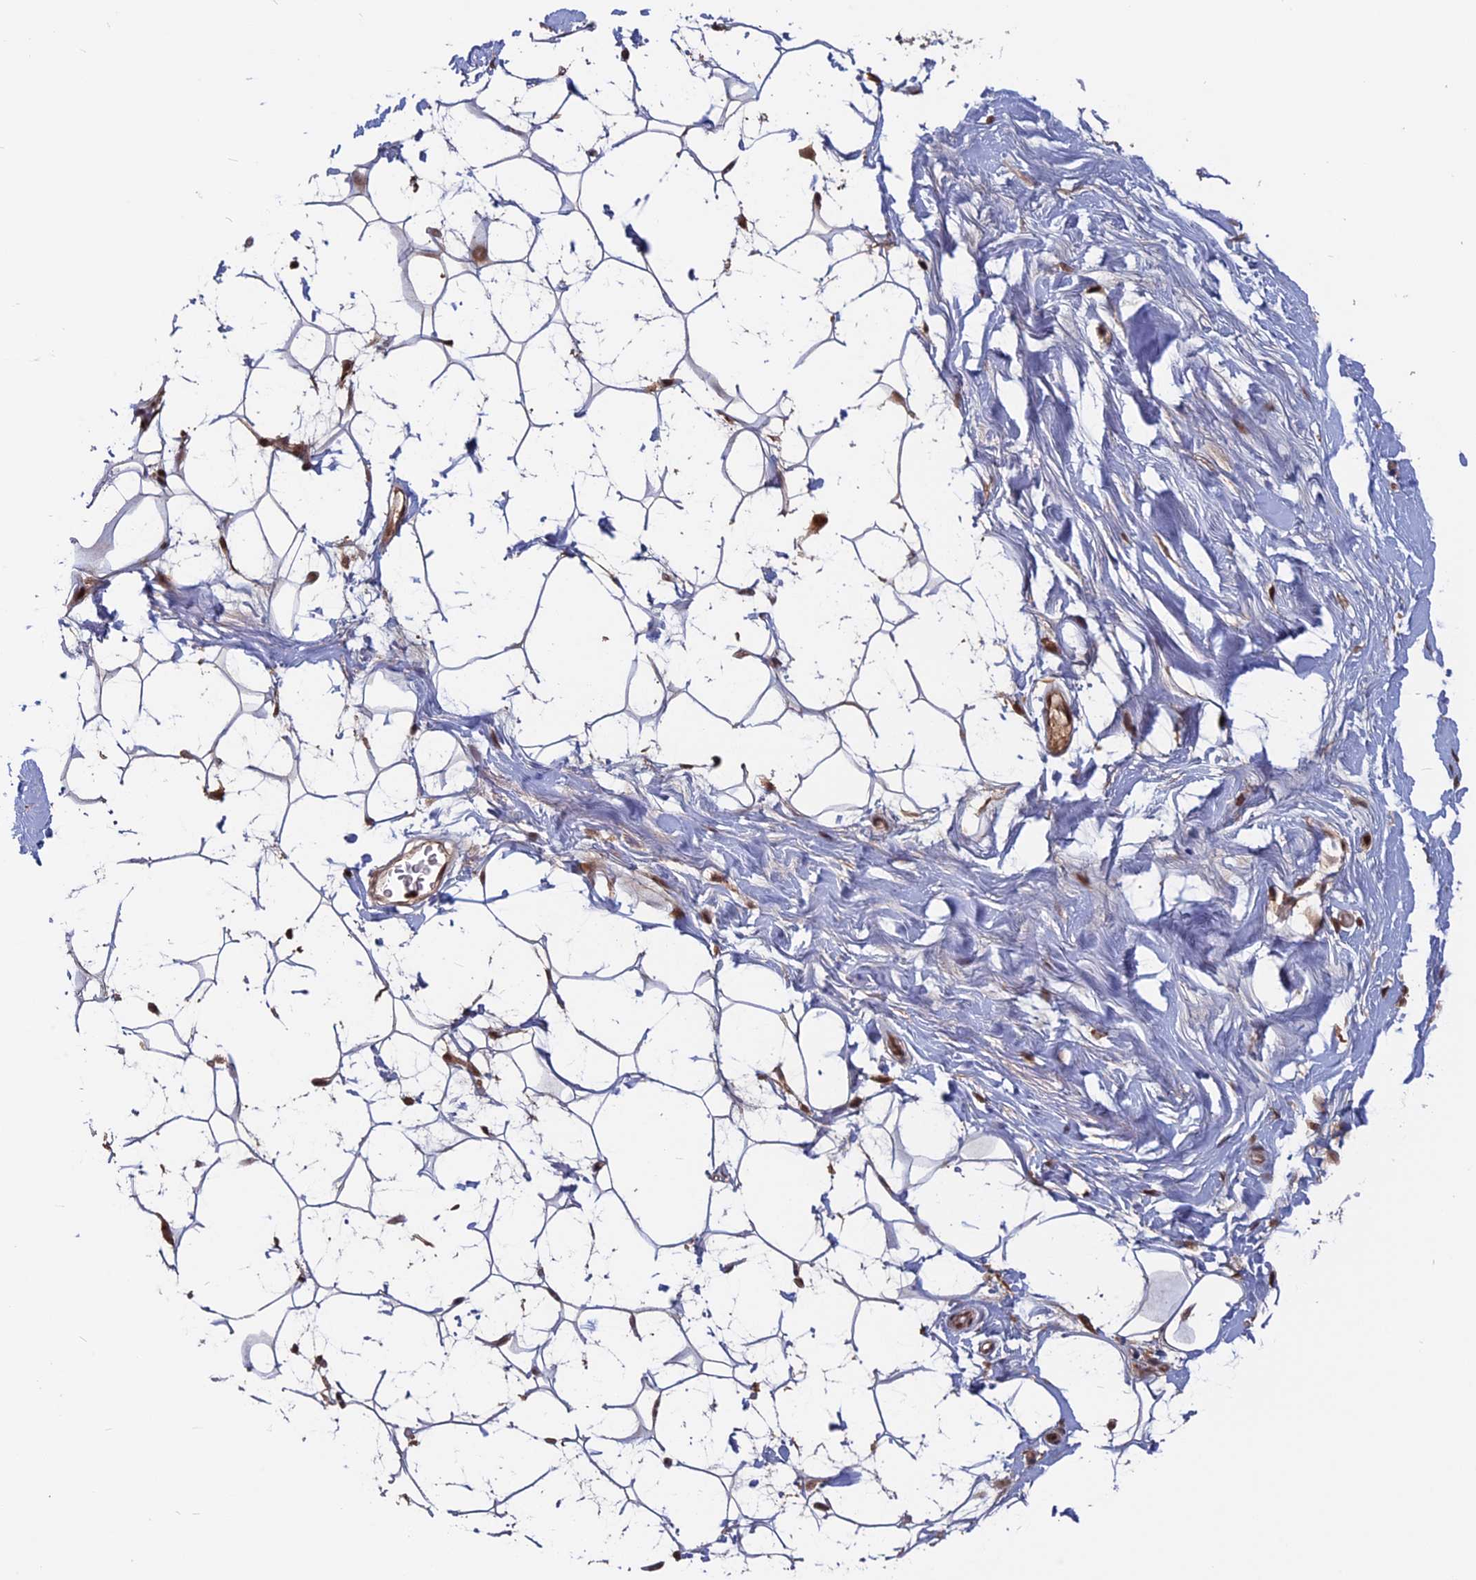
{"staining": {"intensity": "negative", "quantity": "none", "location": "none"}, "tissue": "adipose tissue", "cell_type": "Adipocytes", "image_type": "normal", "snomed": [{"axis": "morphology", "description": "Normal tissue, NOS"}, {"axis": "topography", "description": "Breast"}], "caption": "High magnification brightfield microscopy of normal adipose tissue stained with DAB (3,3'-diaminobenzidine) (brown) and counterstained with hematoxylin (blue): adipocytes show no significant staining. (Brightfield microscopy of DAB IHC at high magnification).", "gene": "CACTIN", "patient": {"sex": "female", "age": 26}}